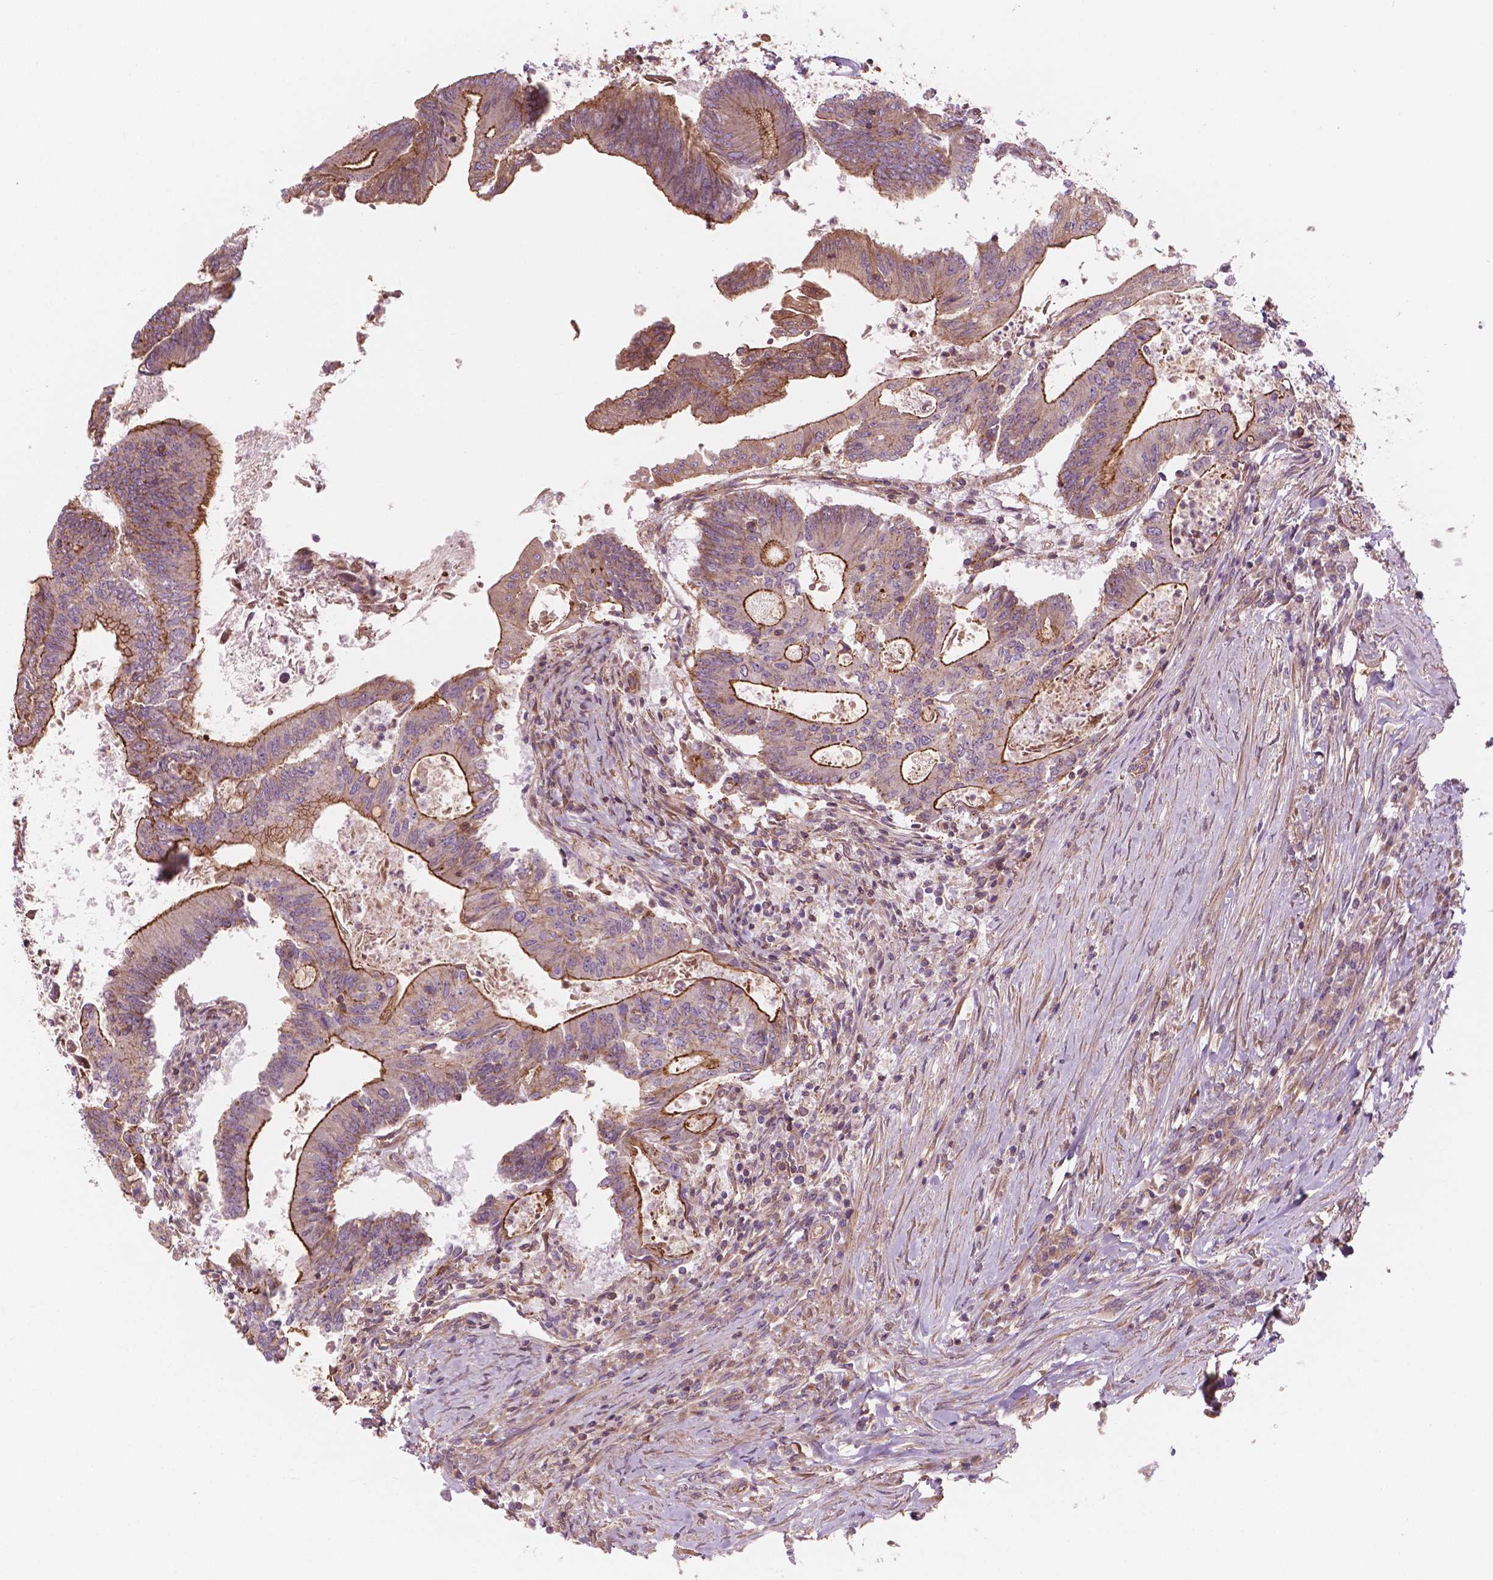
{"staining": {"intensity": "strong", "quantity": "<25%", "location": "cytoplasmic/membranous"}, "tissue": "colorectal cancer", "cell_type": "Tumor cells", "image_type": "cancer", "snomed": [{"axis": "morphology", "description": "Adenocarcinoma, NOS"}, {"axis": "topography", "description": "Colon"}], "caption": "Tumor cells reveal medium levels of strong cytoplasmic/membranous positivity in approximately <25% of cells in human adenocarcinoma (colorectal).", "gene": "SURF4", "patient": {"sex": "female", "age": 70}}